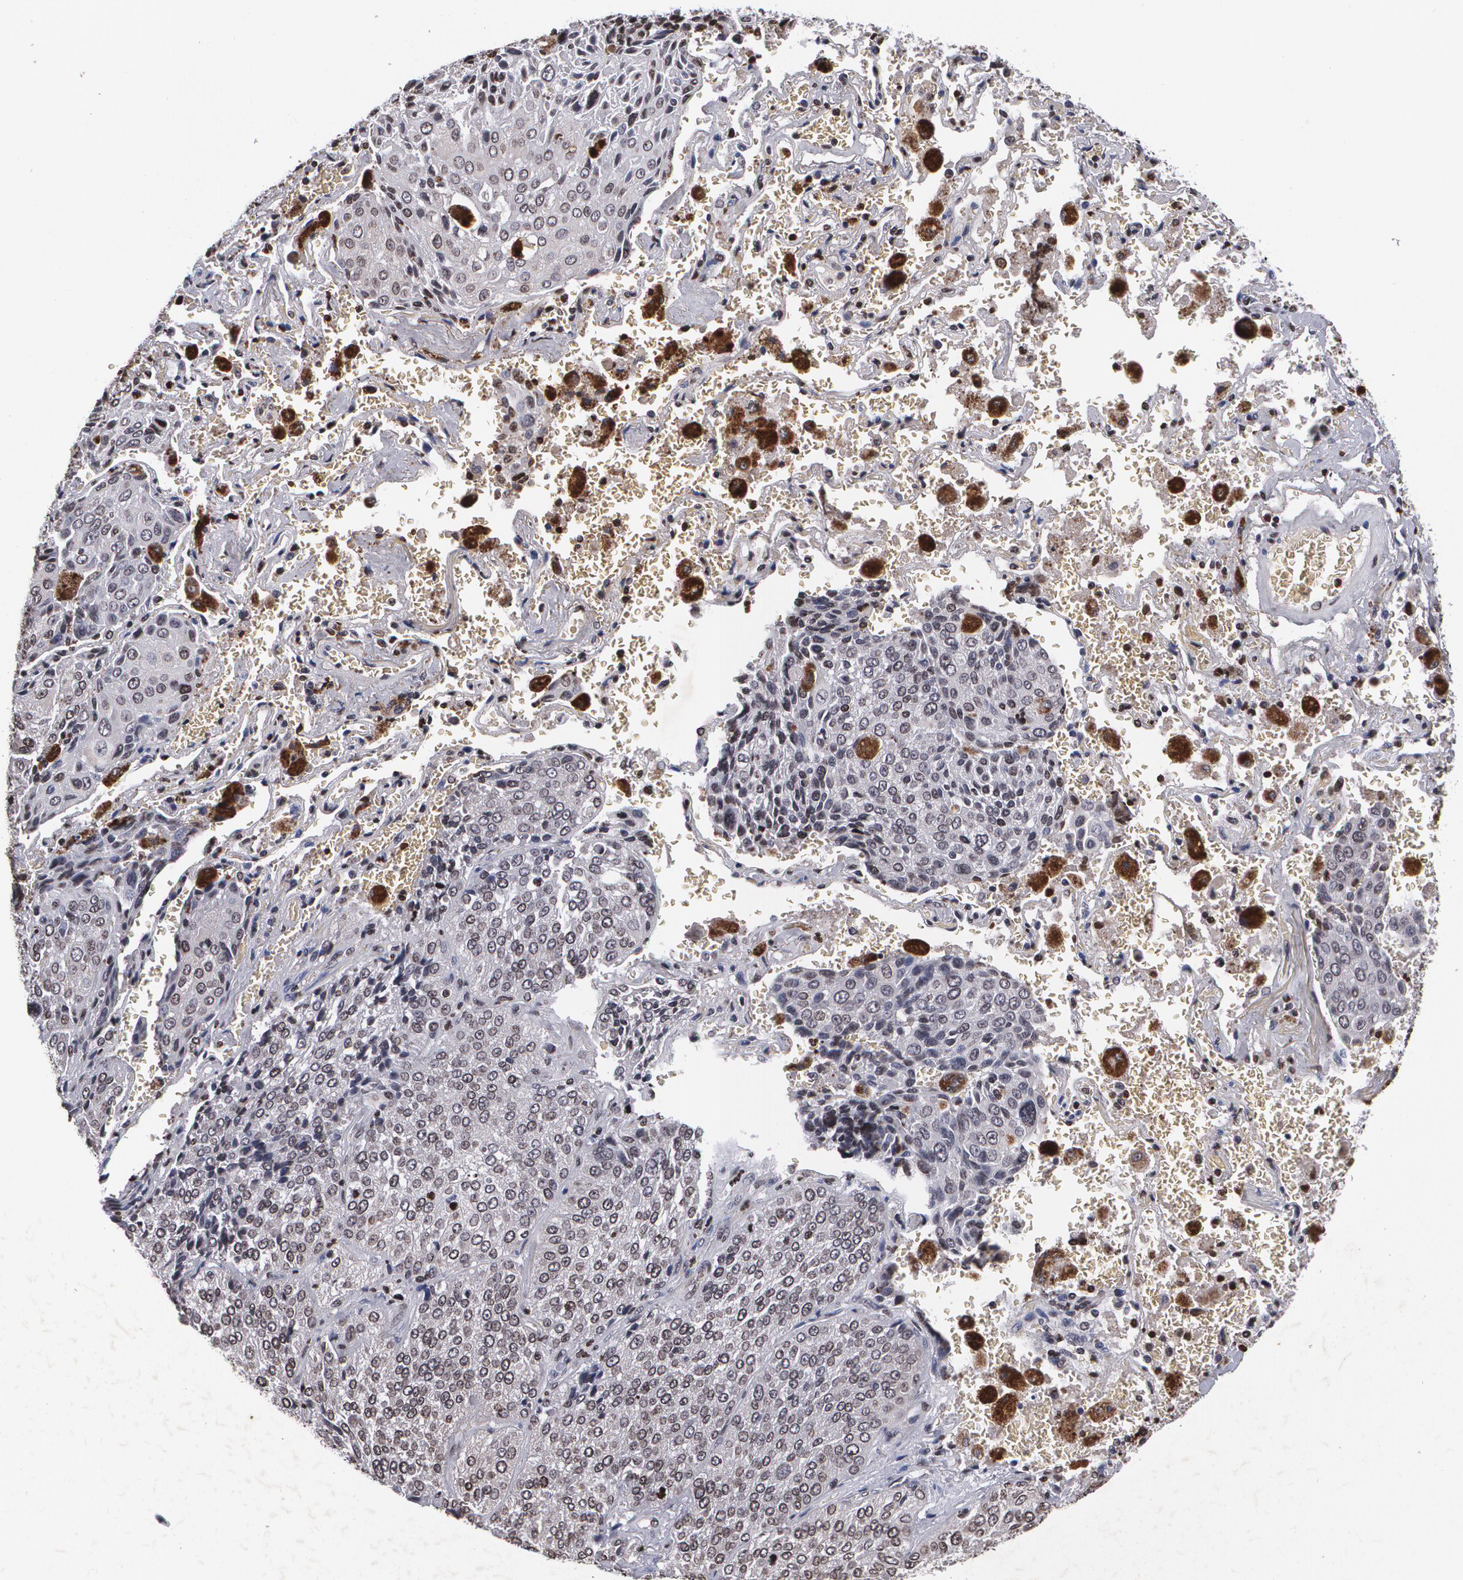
{"staining": {"intensity": "negative", "quantity": "none", "location": "none"}, "tissue": "lung cancer", "cell_type": "Tumor cells", "image_type": "cancer", "snomed": [{"axis": "morphology", "description": "Squamous cell carcinoma, NOS"}, {"axis": "topography", "description": "Lung"}], "caption": "IHC histopathology image of neoplastic tissue: lung cancer (squamous cell carcinoma) stained with DAB exhibits no significant protein expression in tumor cells. (DAB (3,3'-diaminobenzidine) IHC visualized using brightfield microscopy, high magnification).", "gene": "MVP", "patient": {"sex": "male", "age": 54}}